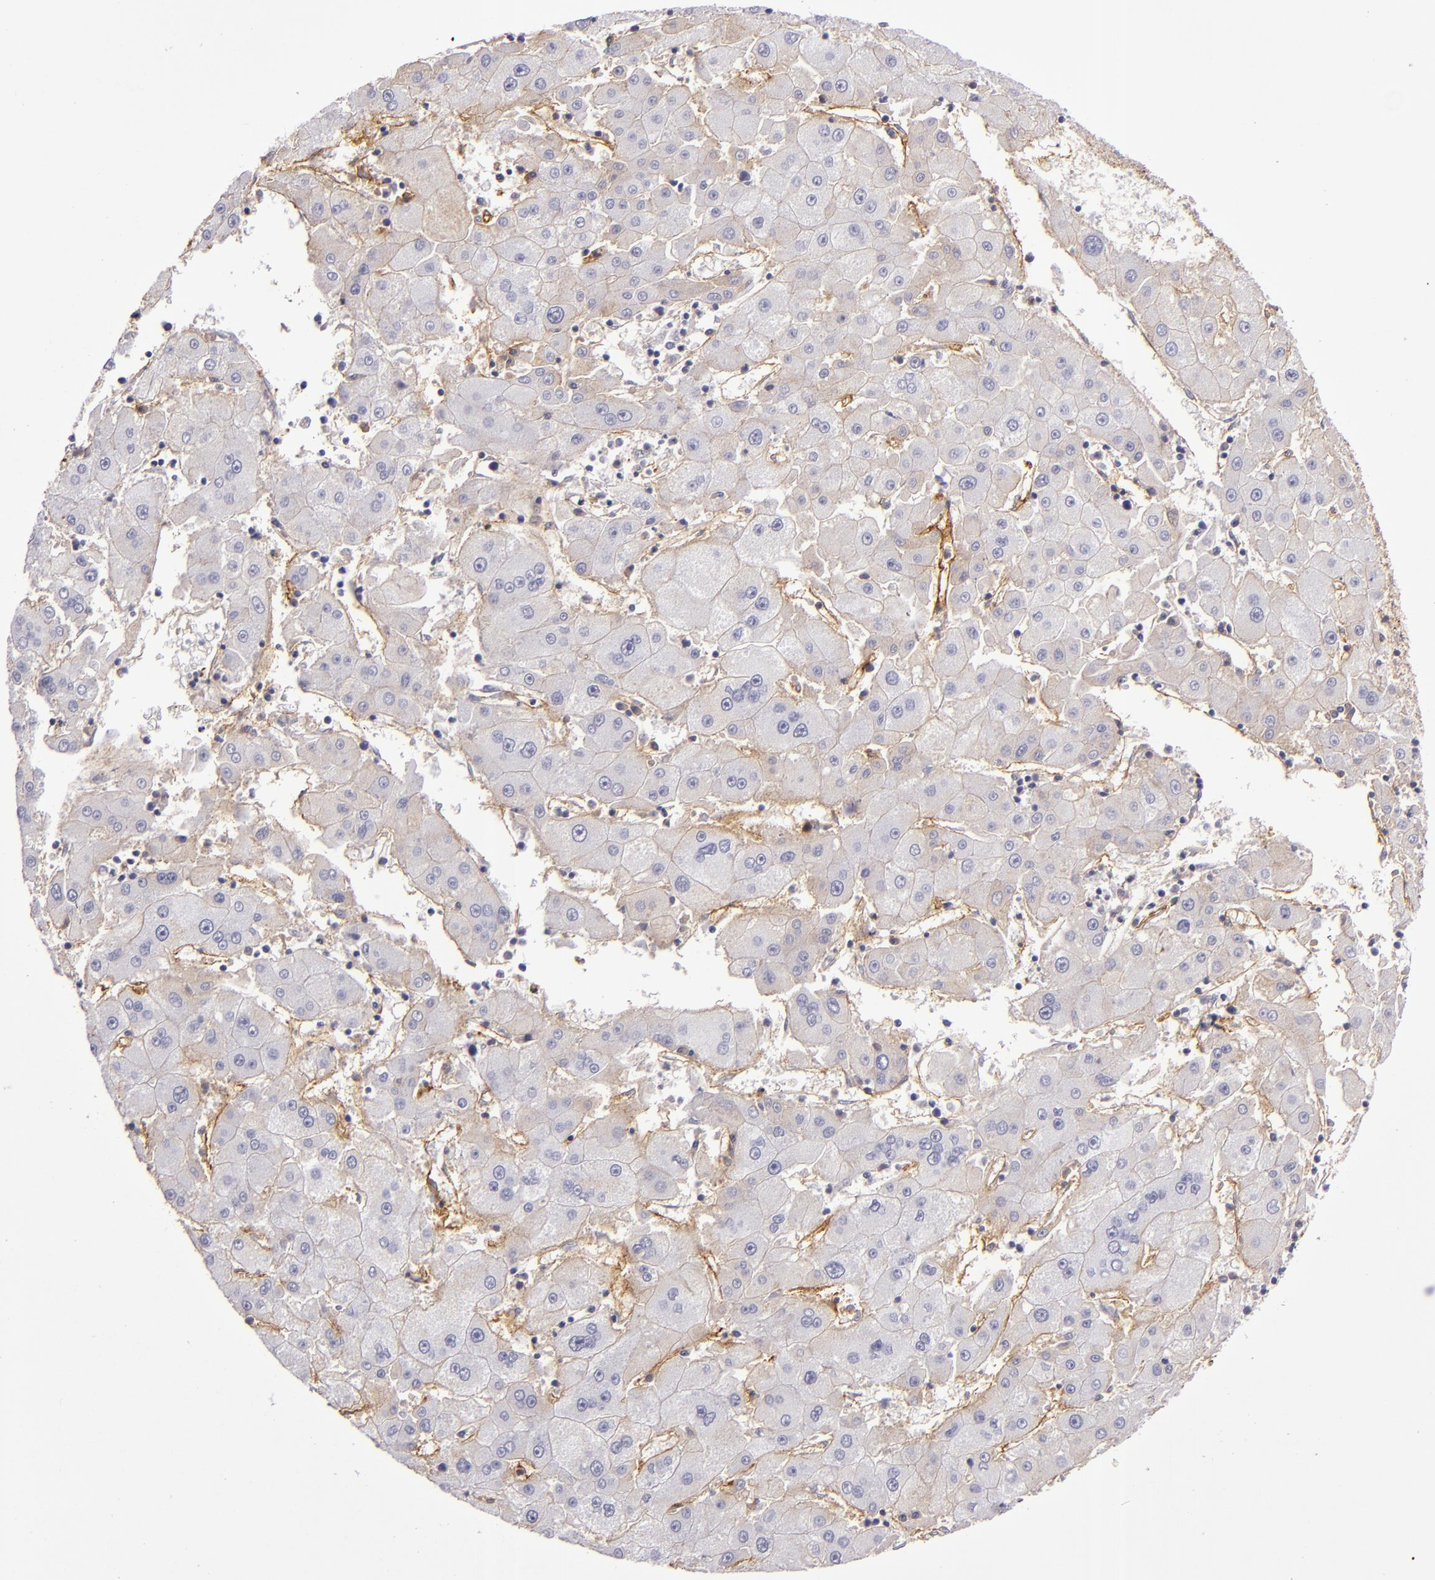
{"staining": {"intensity": "negative", "quantity": "none", "location": "none"}, "tissue": "liver cancer", "cell_type": "Tumor cells", "image_type": "cancer", "snomed": [{"axis": "morphology", "description": "Carcinoma, Hepatocellular, NOS"}, {"axis": "topography", "description": "Liver"}], "caption": "IHC of human liver hepatocellular carcinoma reveals no staining in tumor cells. The staining was performed using DAB to visualize the protein expression in brown, while the nuclei were stained in blue with hematoxylin (Magnification: 20x).", "gene": "CD9", "patient": {"sex": "male", "age": 72}}